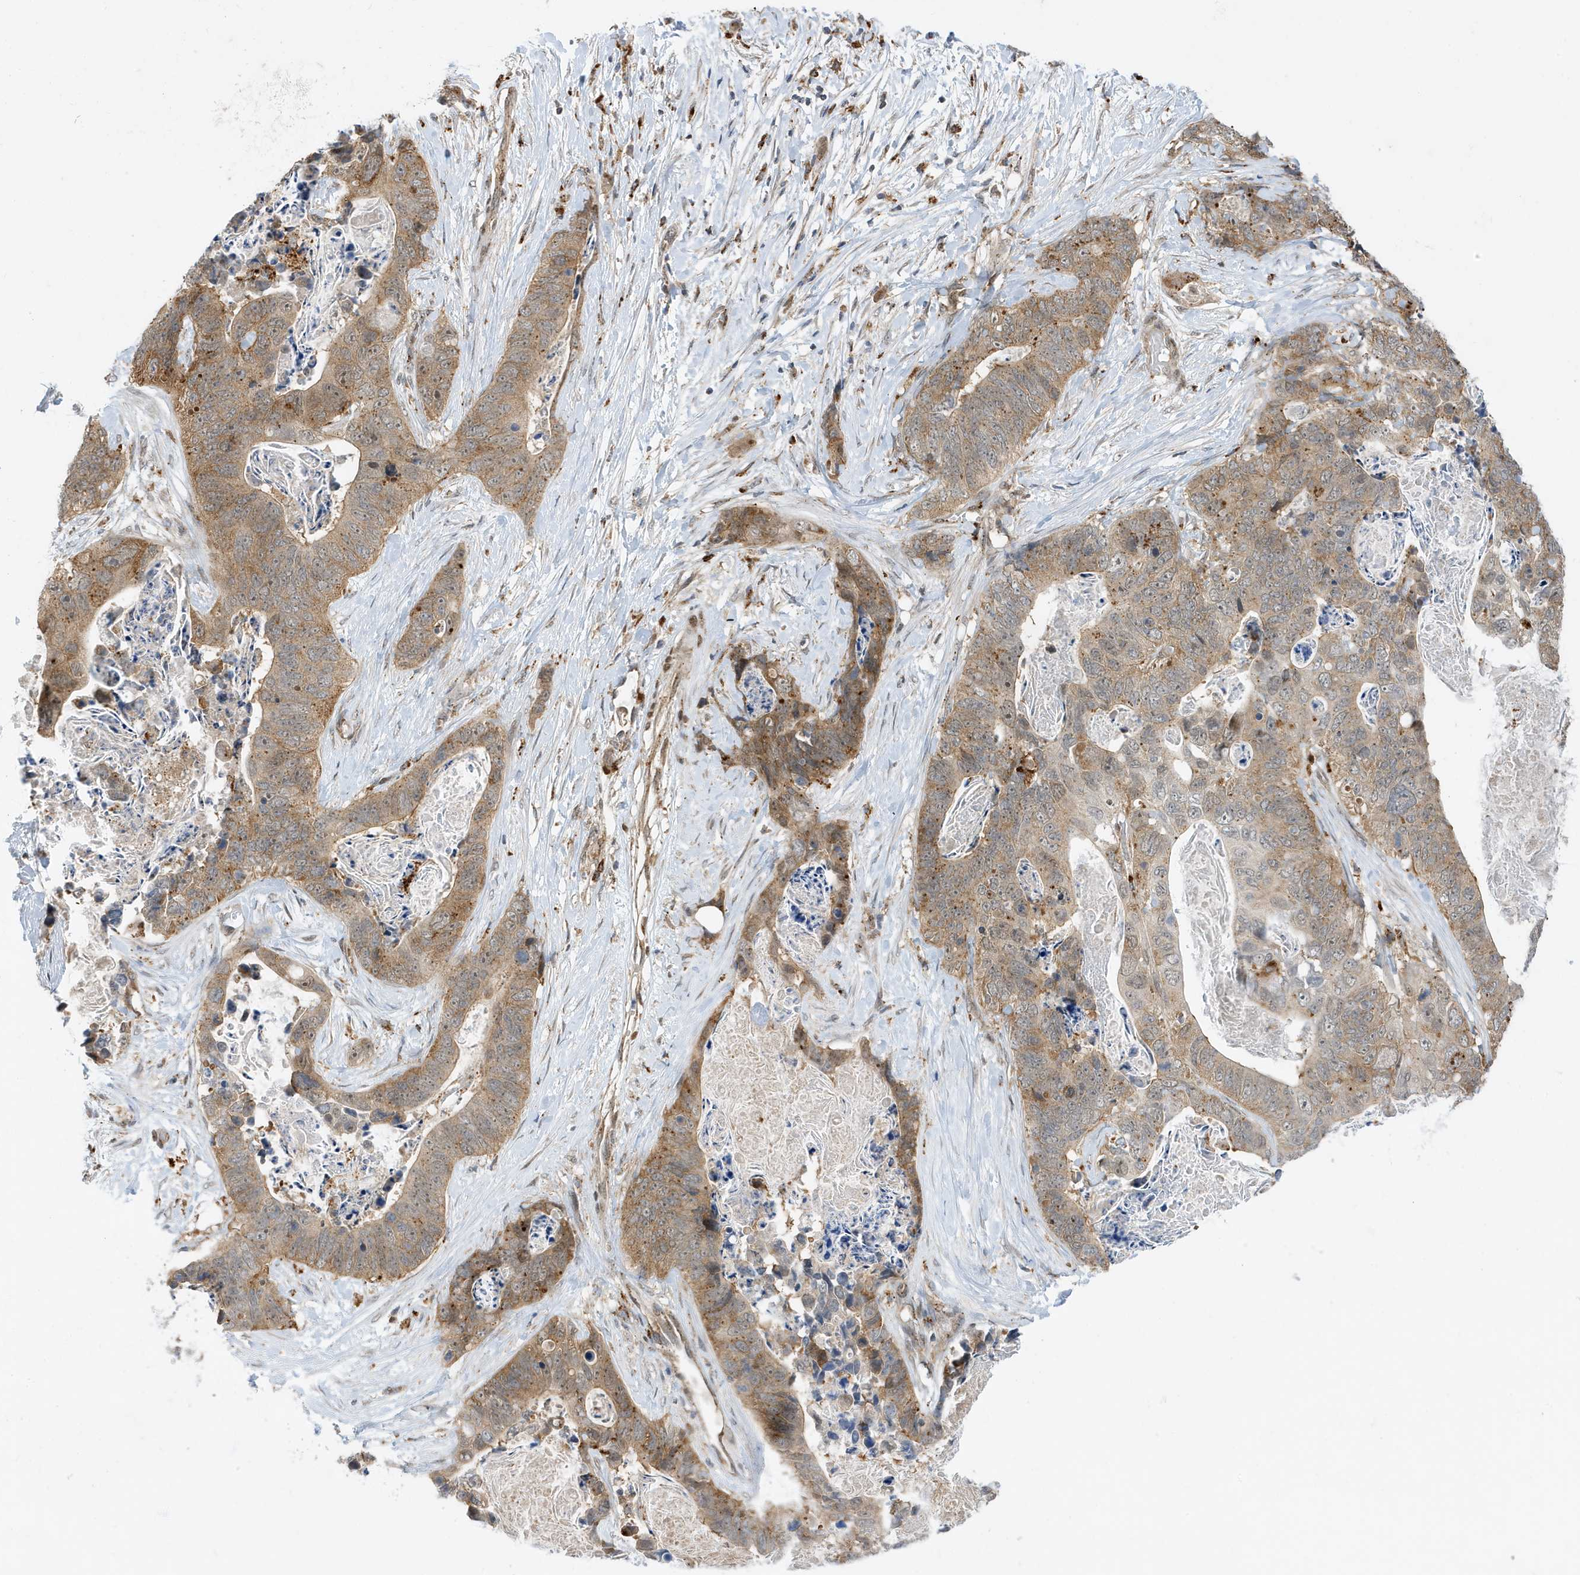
{"staining": {"intensity": "moderate", "quantity": ">75%", "location": "cytoplasmic/membranous"}, "tissue": "stomach cancer", "cell_type": "Tumor cells", "image_type": "cancer", "snomed": [{"axis": "morphology", "description": "Adenocarcinoma, NOS"}, {"axis": "topography", "description": "Stomach"}], "caption": "Stomach adenocarcinoma stained with a protein marker exhibits moderate staining in tumor cells.", "gene": "ZNF507", "patient": {"sex": "female", "age": 89}}